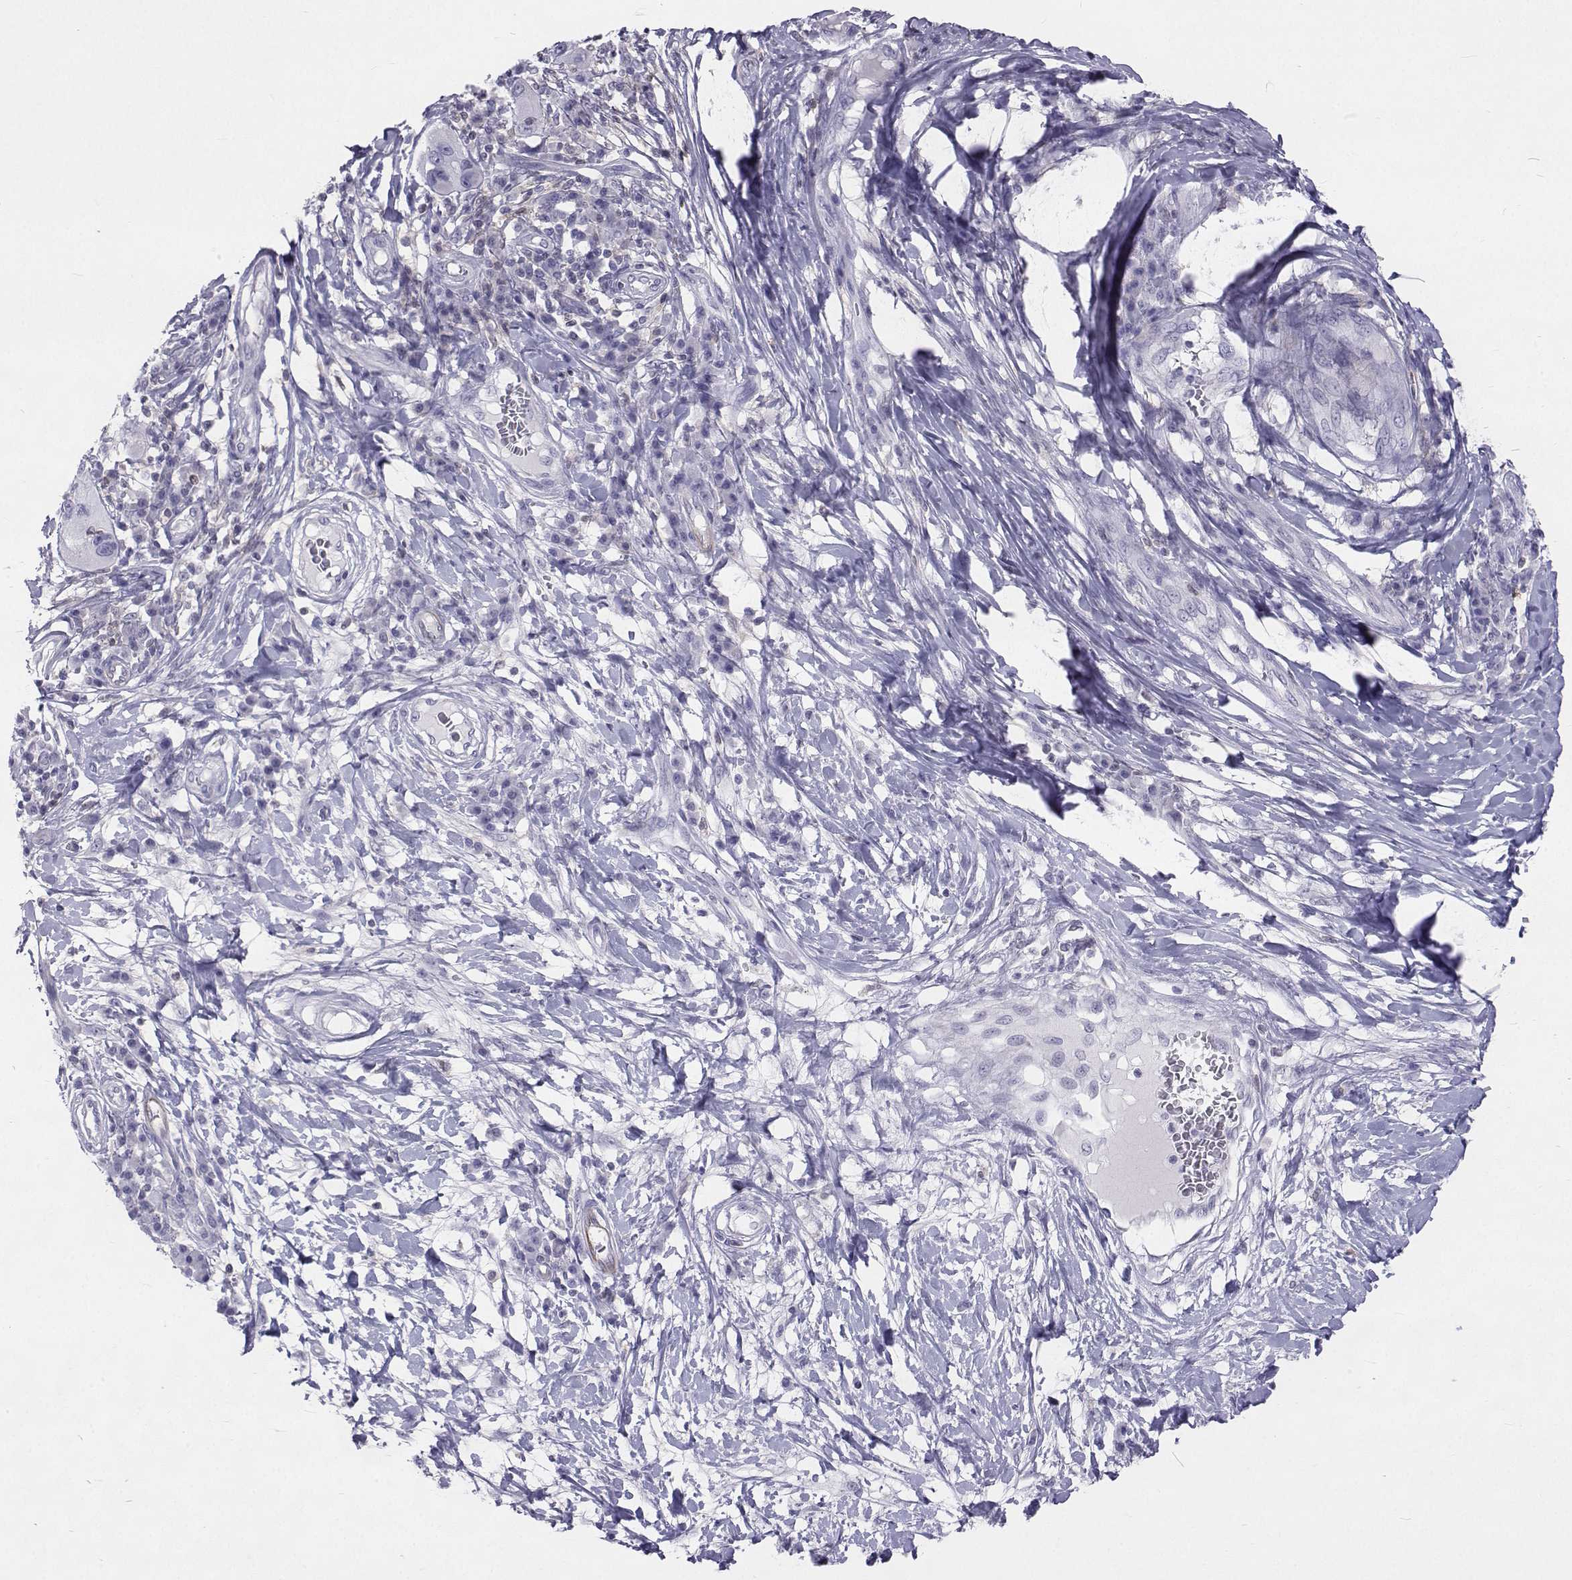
{"staining": {"intensity": "negative", "quantity": "none", "location": "none"}, "tissue": "melanoma", "cell_type": "Tumor cells", "image_type": "cancer", "snomed": [{"axis": "morphology", "description": "Malignant melanoma, NOS"}, {"axis": "topography", "description": "Skin"}], "caption": "Immunohistochemical staining of melanoma reveals no significant staining in tumor cells.", "gene": "GALM", "patient": {"sex": "male", "age": 53}}